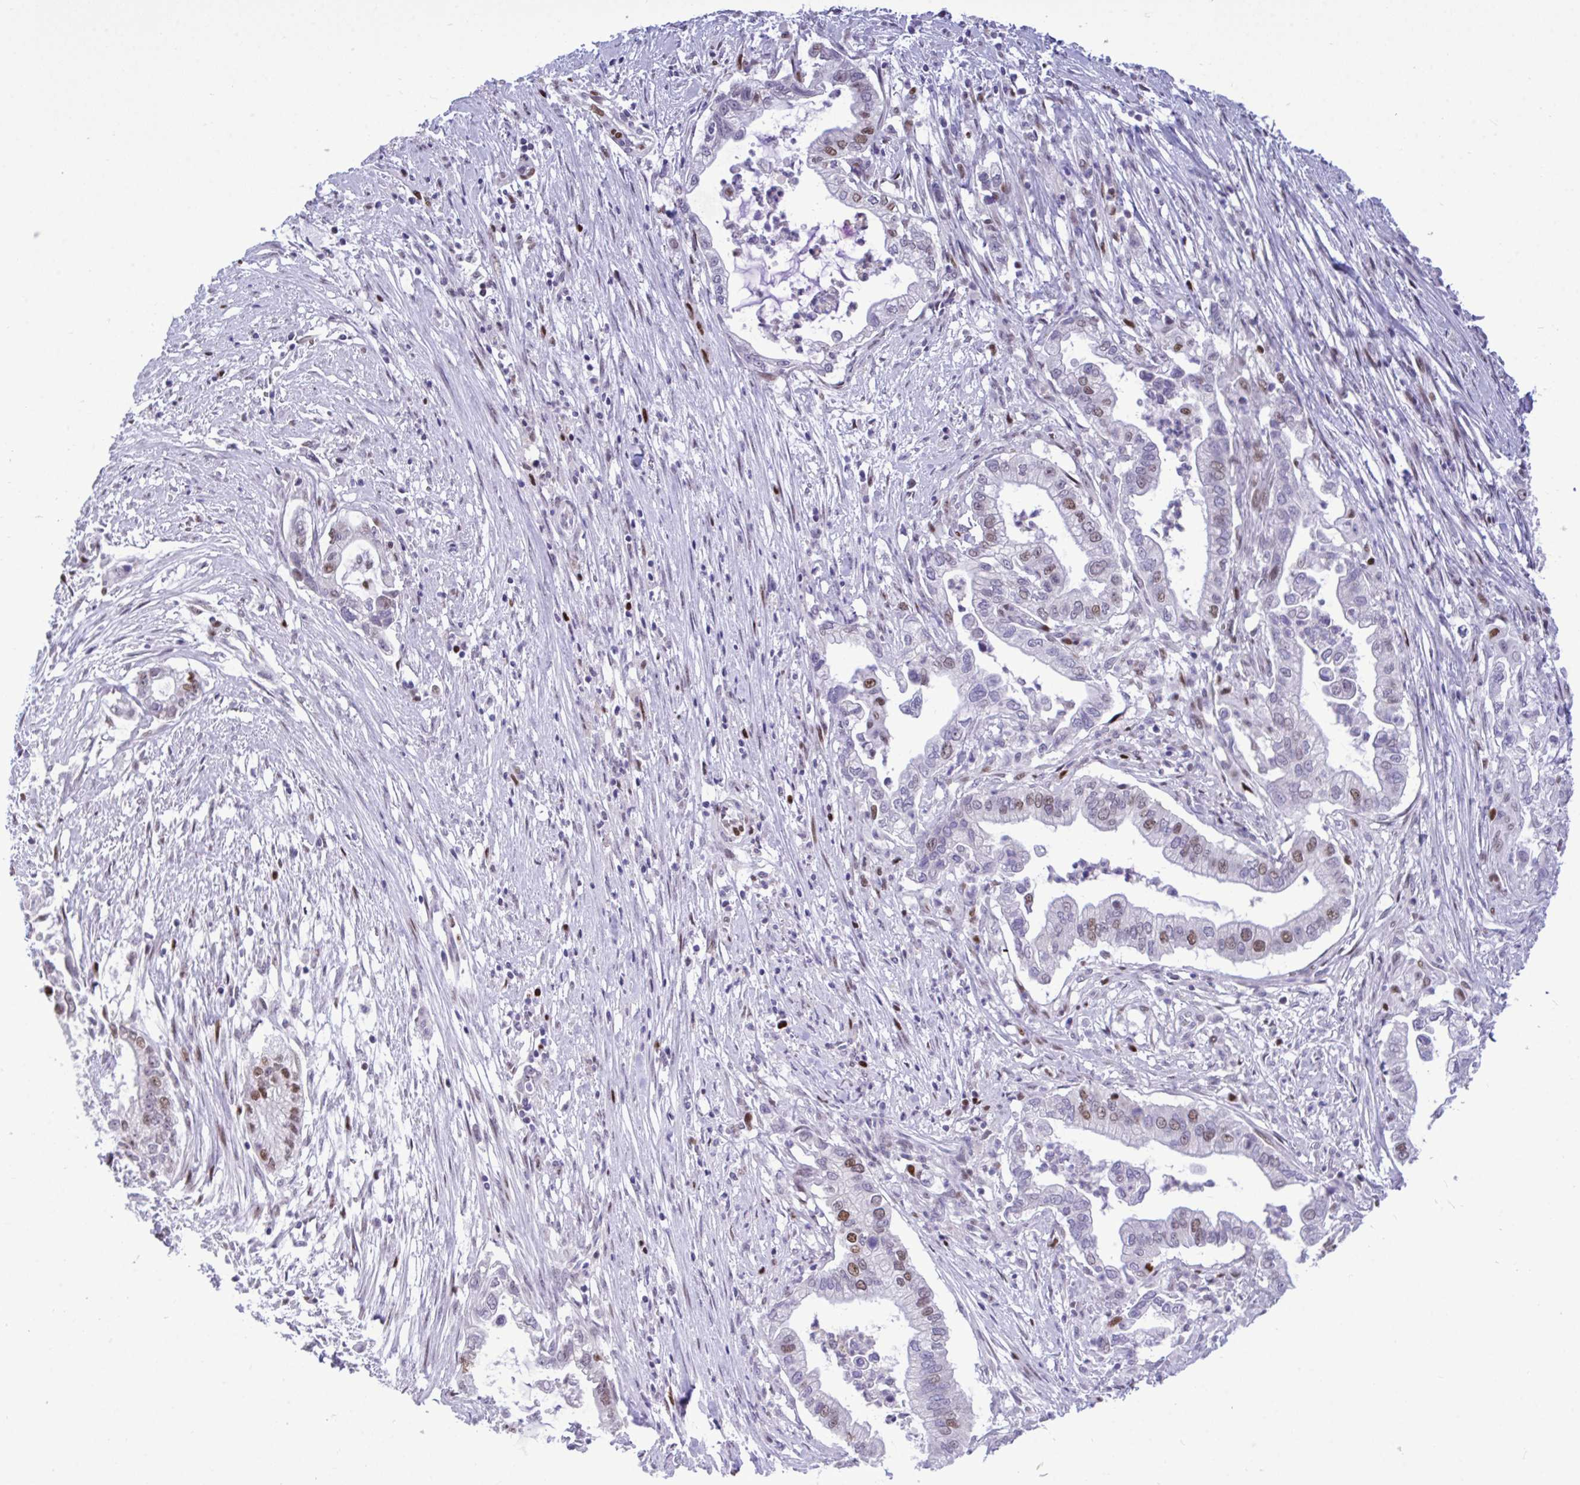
{"staining": {"intensity": "moderate", "quantity": "25%-75%", "location": "nuclear"}, "tissue": "pancreatic cancer", "cell_type": "Tumor cells", "image_type": "cancer", "snomed": [{"axis": "morphology", "description": "Adenocarcinoma, NOS"}, {"axis": "topography", "description": "Pancreas"}], "caption": "Immunohistochemical staining of adenocarcinoma (pancreatic) shows moderate nuclear protein positivity in approximately 25%-75% of tumor cells.", "gene": "C1QL2", "patient": {"sex": "male", "age": 70}}